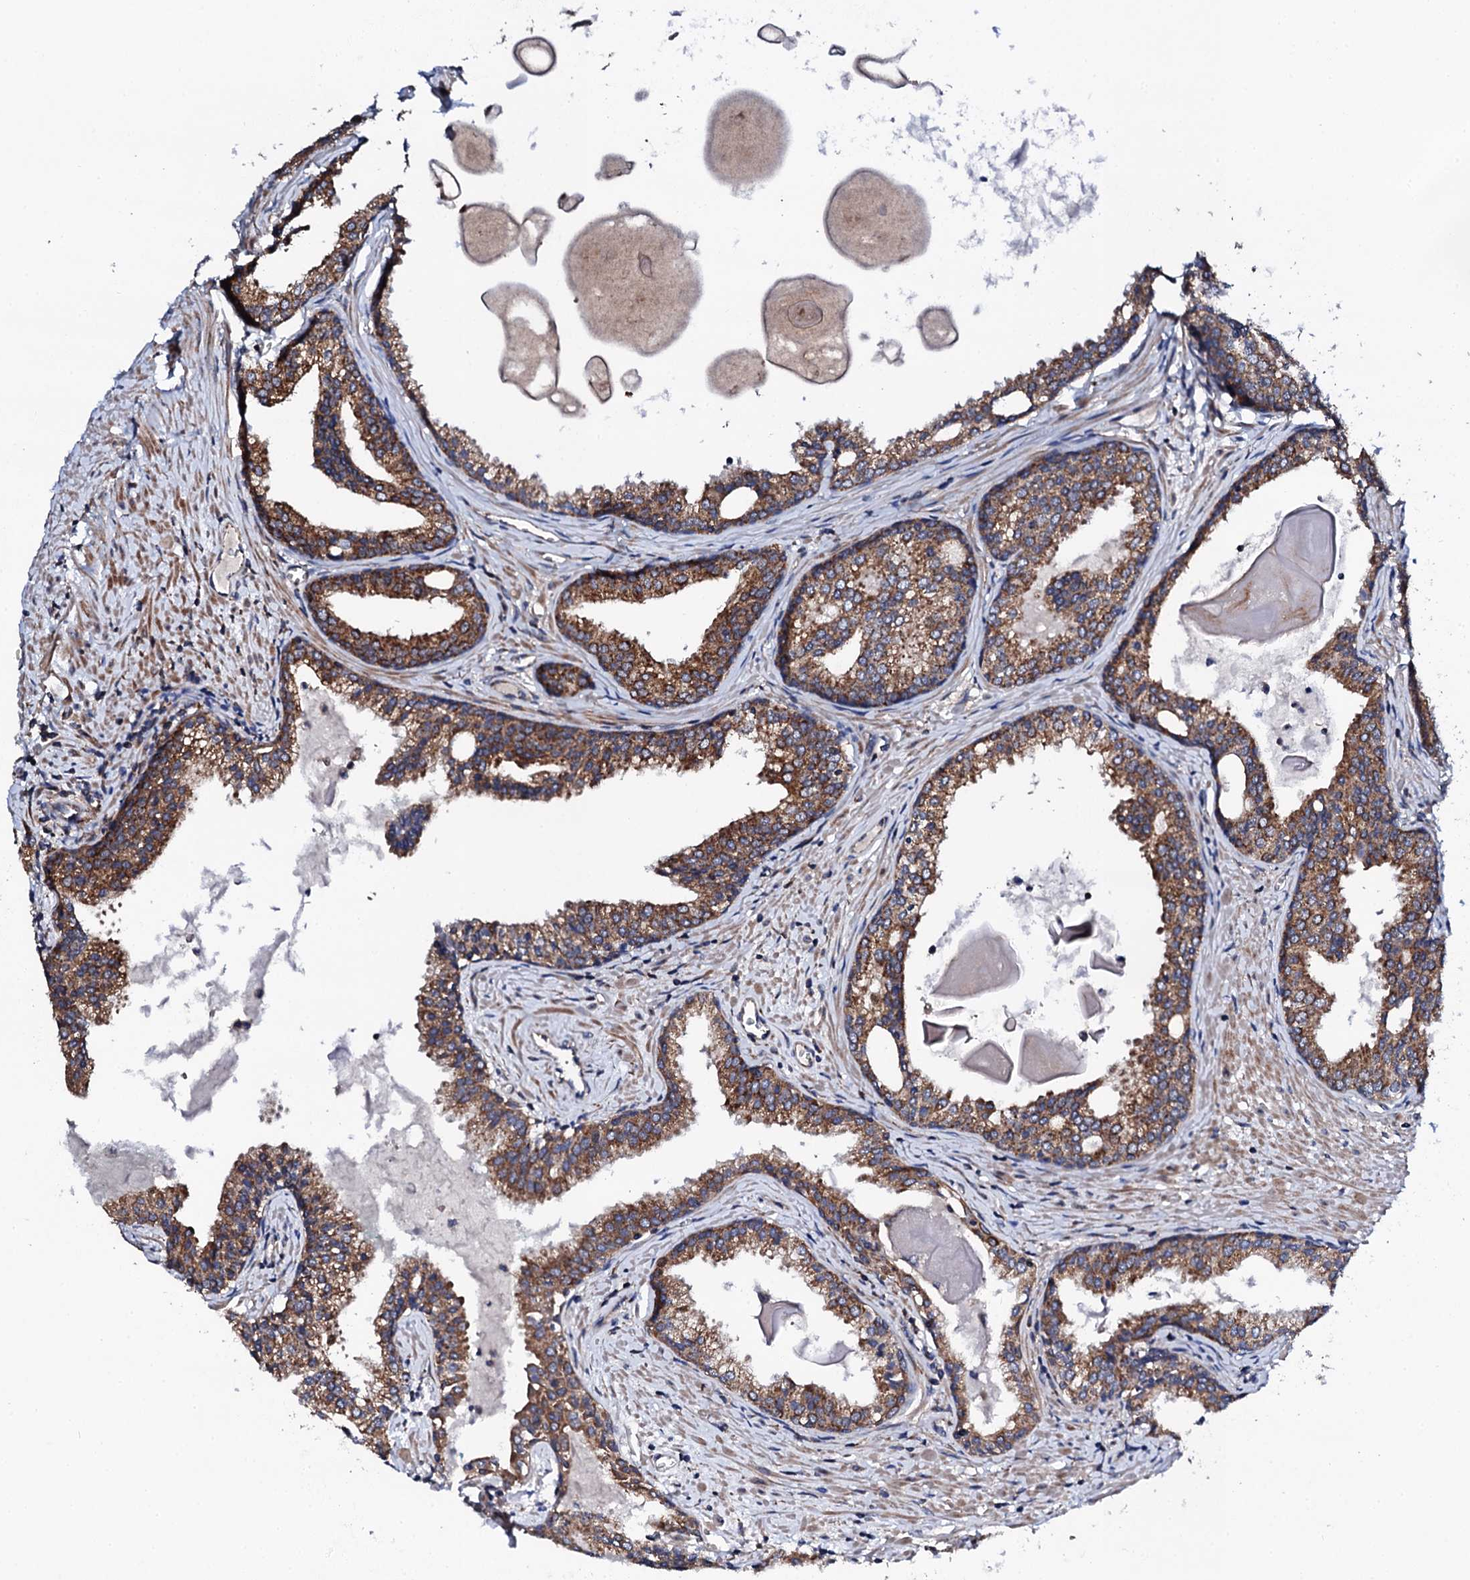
{"staining": {"intensity": "moderate", "quantity": "25%-75%", "location": "cytoplasmic/membranous"}, "tissue": "prostate cancer", "cell_type": "Tumor cells", "image_type": "cancer", "snomed": [{"axis": "morphology", "description": "Adenocarcinoma, High grade"}, {"axis": "topography", "description": "Prostate"}], "caption": "High-grade adenocarcinoma (prostate) stained with a brown dye demonstrates moderate cytoplasmic/membranous positive staining in about 25%-75% of tumor cells.", "gene": "COG4", "patient": {"sex": "male", "age": 68}}